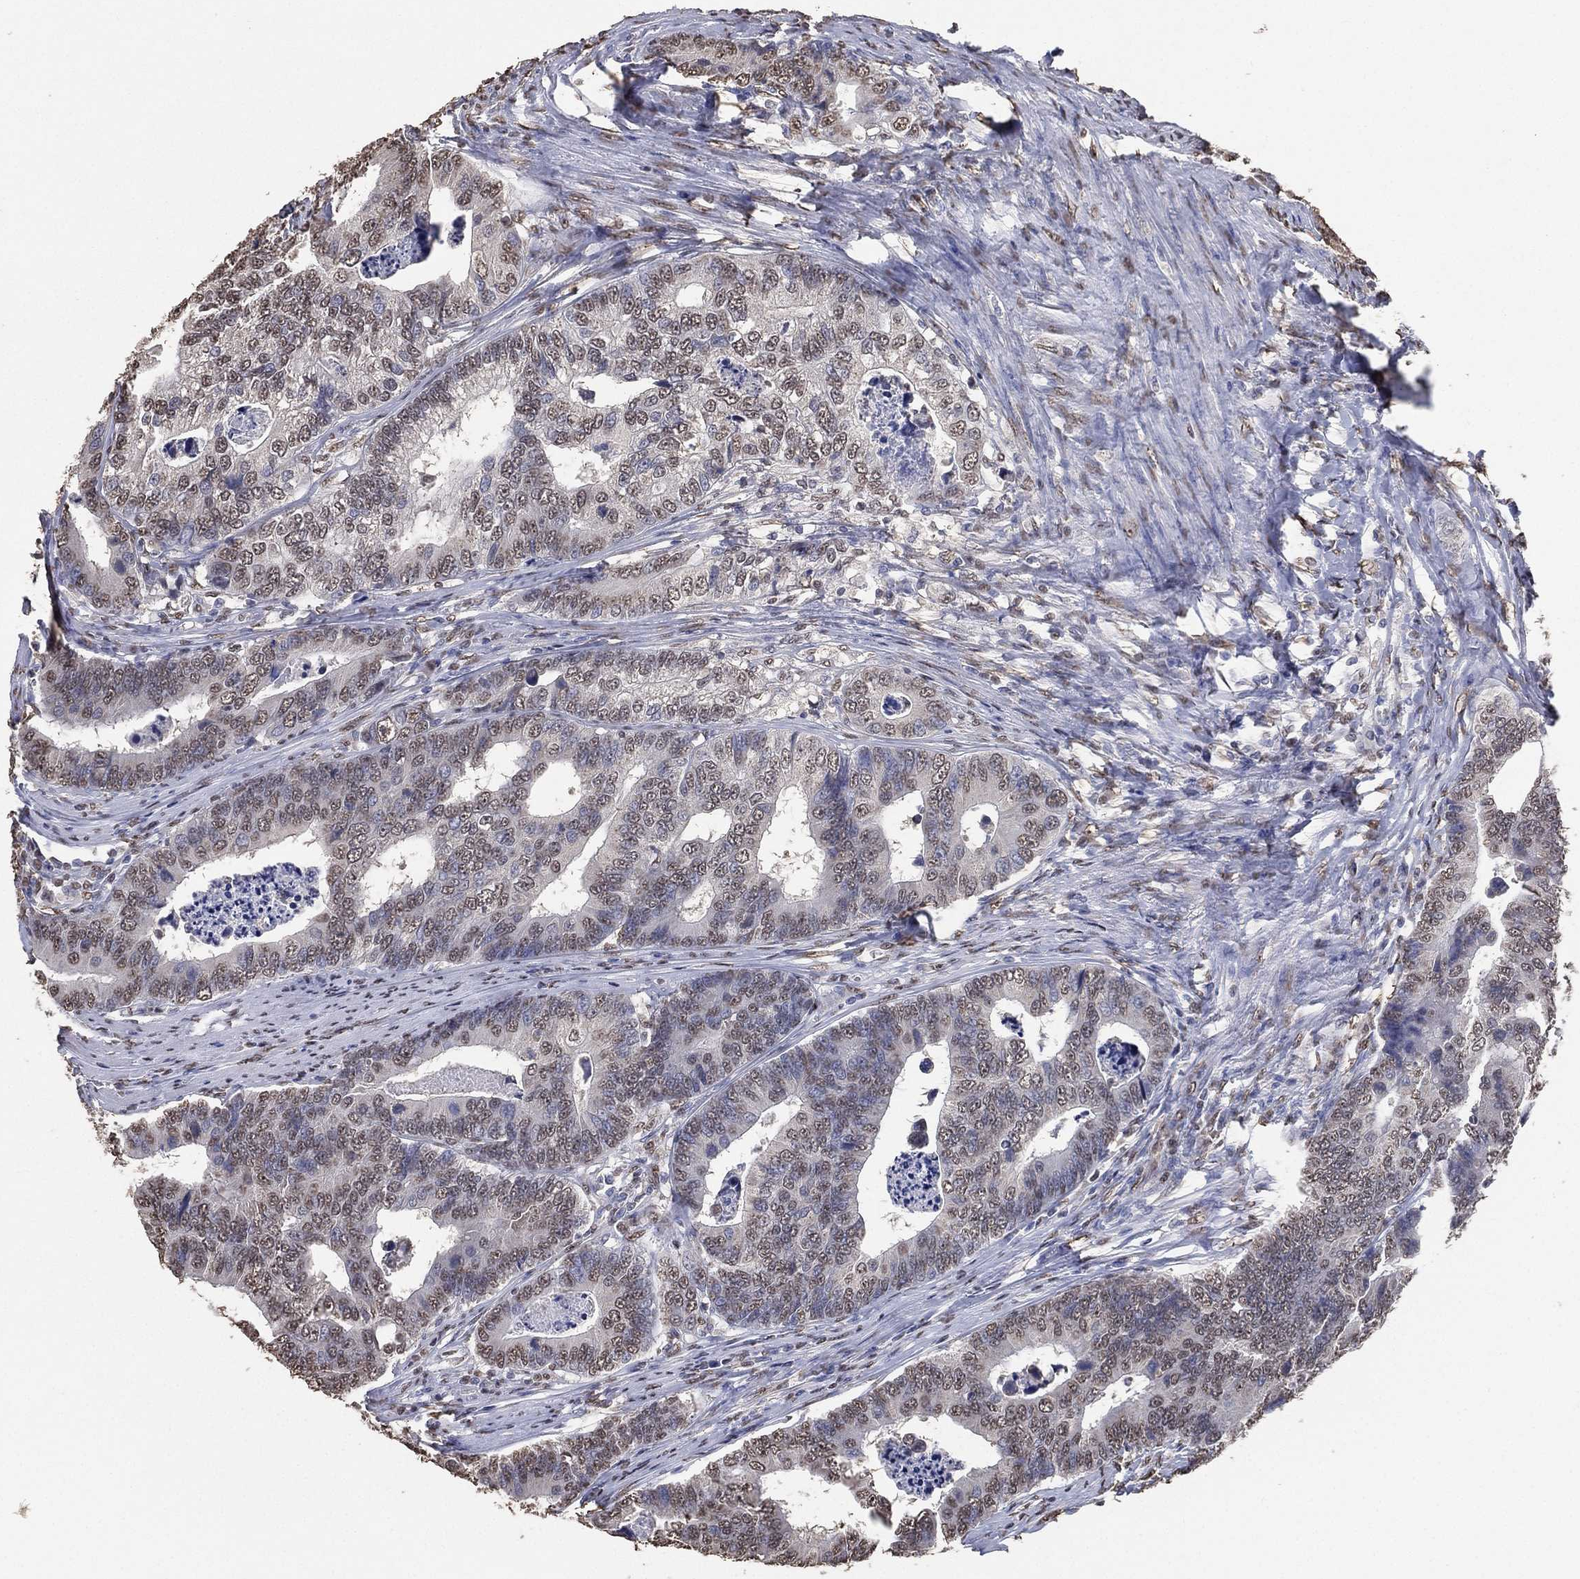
{"staining": {"intensity": "weak", "quantity": "25%-75%", "location": "nuclear"}, "tissue": "colorectal cancer", "cell_type": "Tumor cells", "image_type": "cancer", "snomed": [{"axis": "morphology", "description": "Adenocarcinoma, NOS"}, {"axis": "topography", "description": "Colon"}], "caption": "A micrograph of colorectal cancer stained for a protein reveals weak nuclear brown staining in tumor cells.", "gene": "ALDH7A1", "patient": {"sex": "female", "age": 72}}